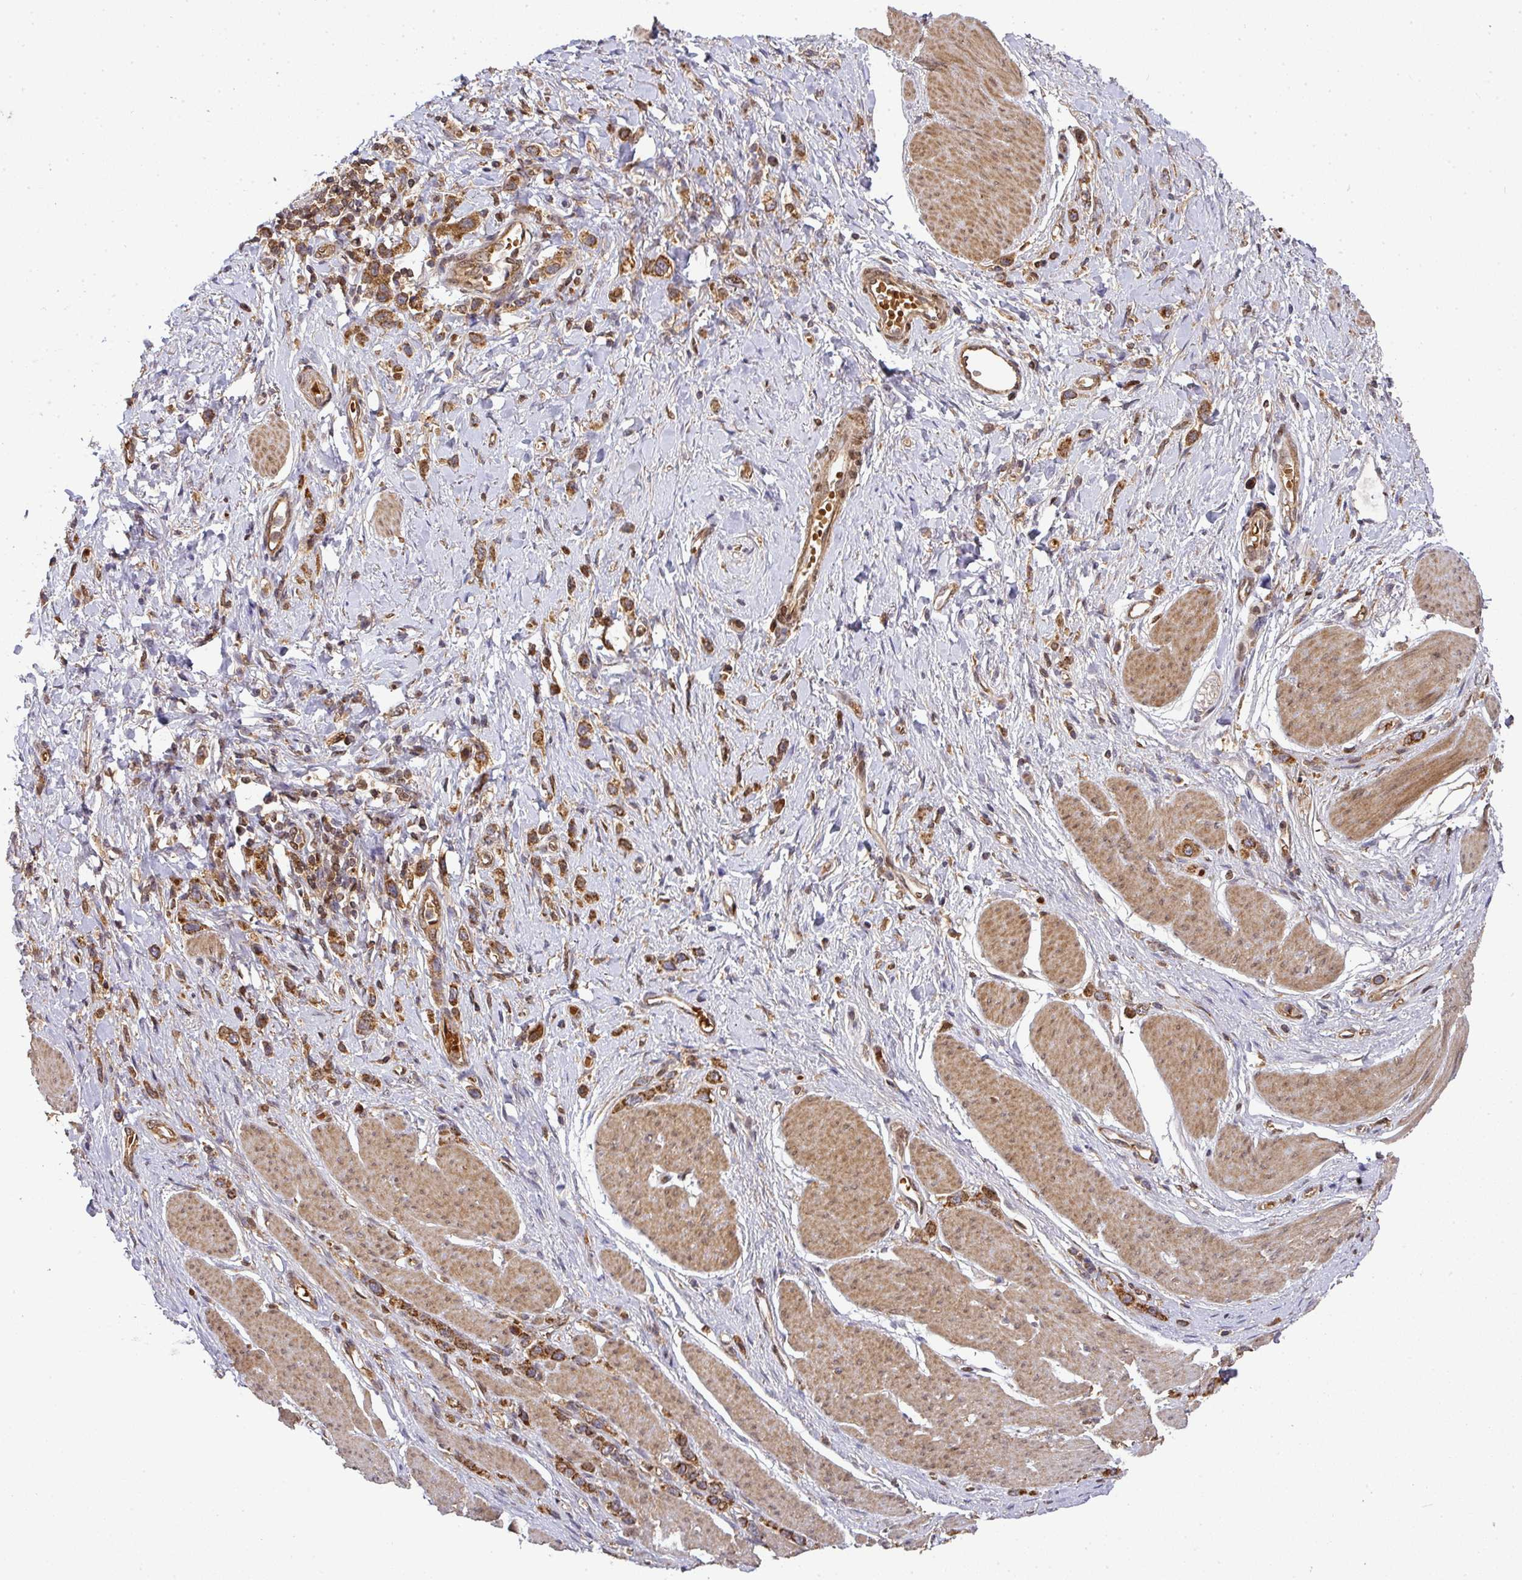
{"staining": {"intensity": "strong", "quantity": ">75%", "location": "cytoplasmic/membranous"}, "tissue": "stomach cancer", "cell_type": "Tumor cells", "image_type": "cancer", "snomed": [{"axis": "morphology", "description": "Adenocarcinoma, NOS"}, {"axis": "topography", "description": "Stomach"}], "caption": "Adenocarcinoma (stomach) stained for a protein exhibits strong cytoplasmic/membranous positivity in tumor cells.", "gene": "MALSU1", "patient": {"sex": "female", "age": 65}}